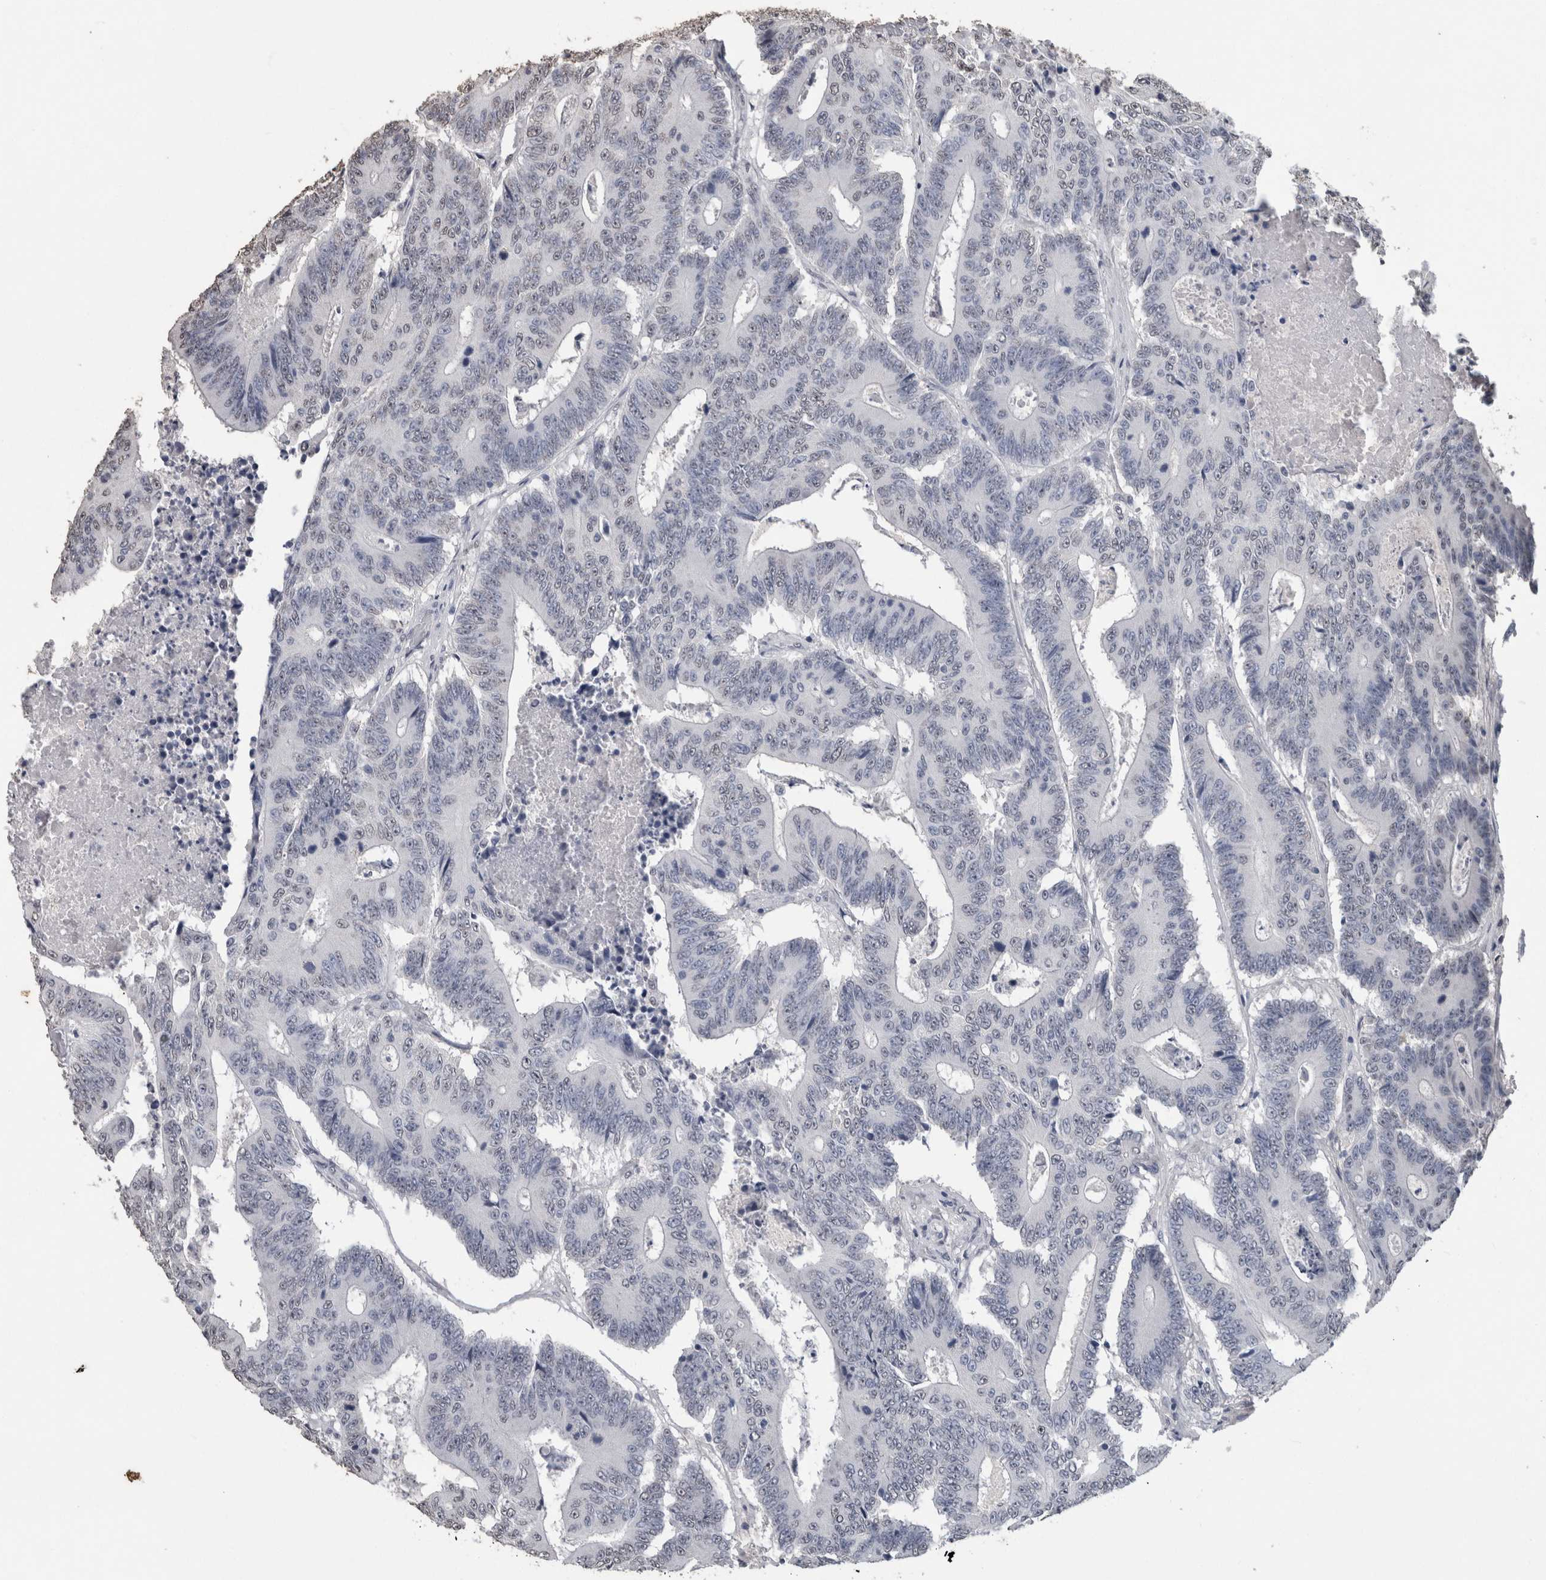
{"staining": {"intensity": "negative", "quantity": "none", "location": "none"}, "tissue": "colorectal cancer", "cell_type": "Tumor cells", "image_type": "cancer", "snomed": [{"axis": "morphology", "description": "Adenocarcinoma, NOS"}, {"axis": "topography", "description": "Colon"}], "caption": "The image demonstrates no significant expression in tumor cells of adenocarcinoma (colorectal).", "gene": "LTBP1", "patient": {"sex": "male", "age": 83}}